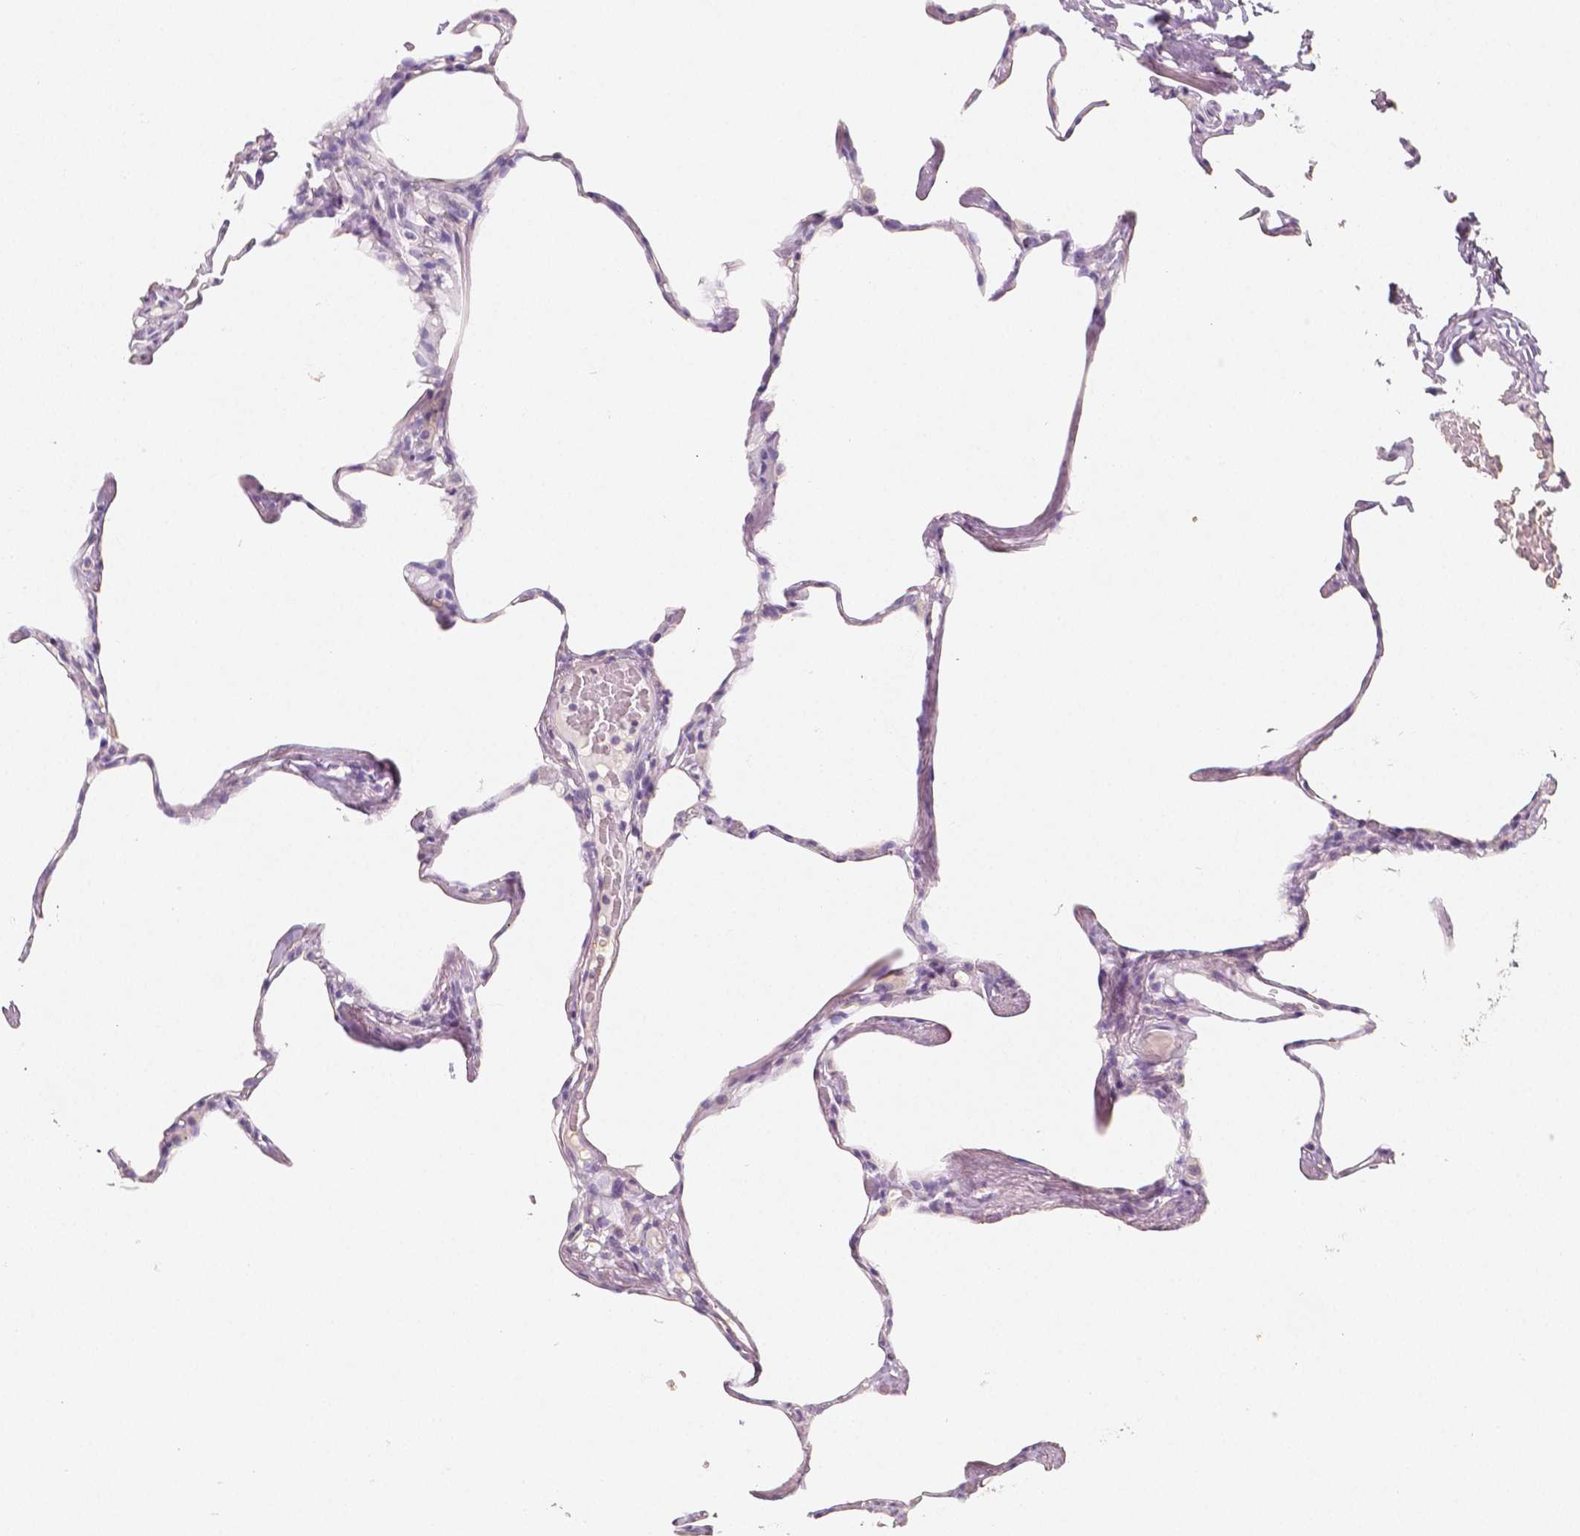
{"staining": {"intensity": "negative", "quantity": "none", "location": "none"}, "tissue": "lung", "cell_type": "Alveolar cells", "image_type": "normal", "snomed": [{"axis": "morphology", "description": "Normal tissue, NOS"}, {"axis": "topography", "description": "Lung"}], "caption": "There is no significant positivity in alveolar cells of lung. (Immunohistochemistry (ihc), brightfield microscopy, high magnification).", "gene": "THY1", "patient": {"sex": "male", "age": 65}}